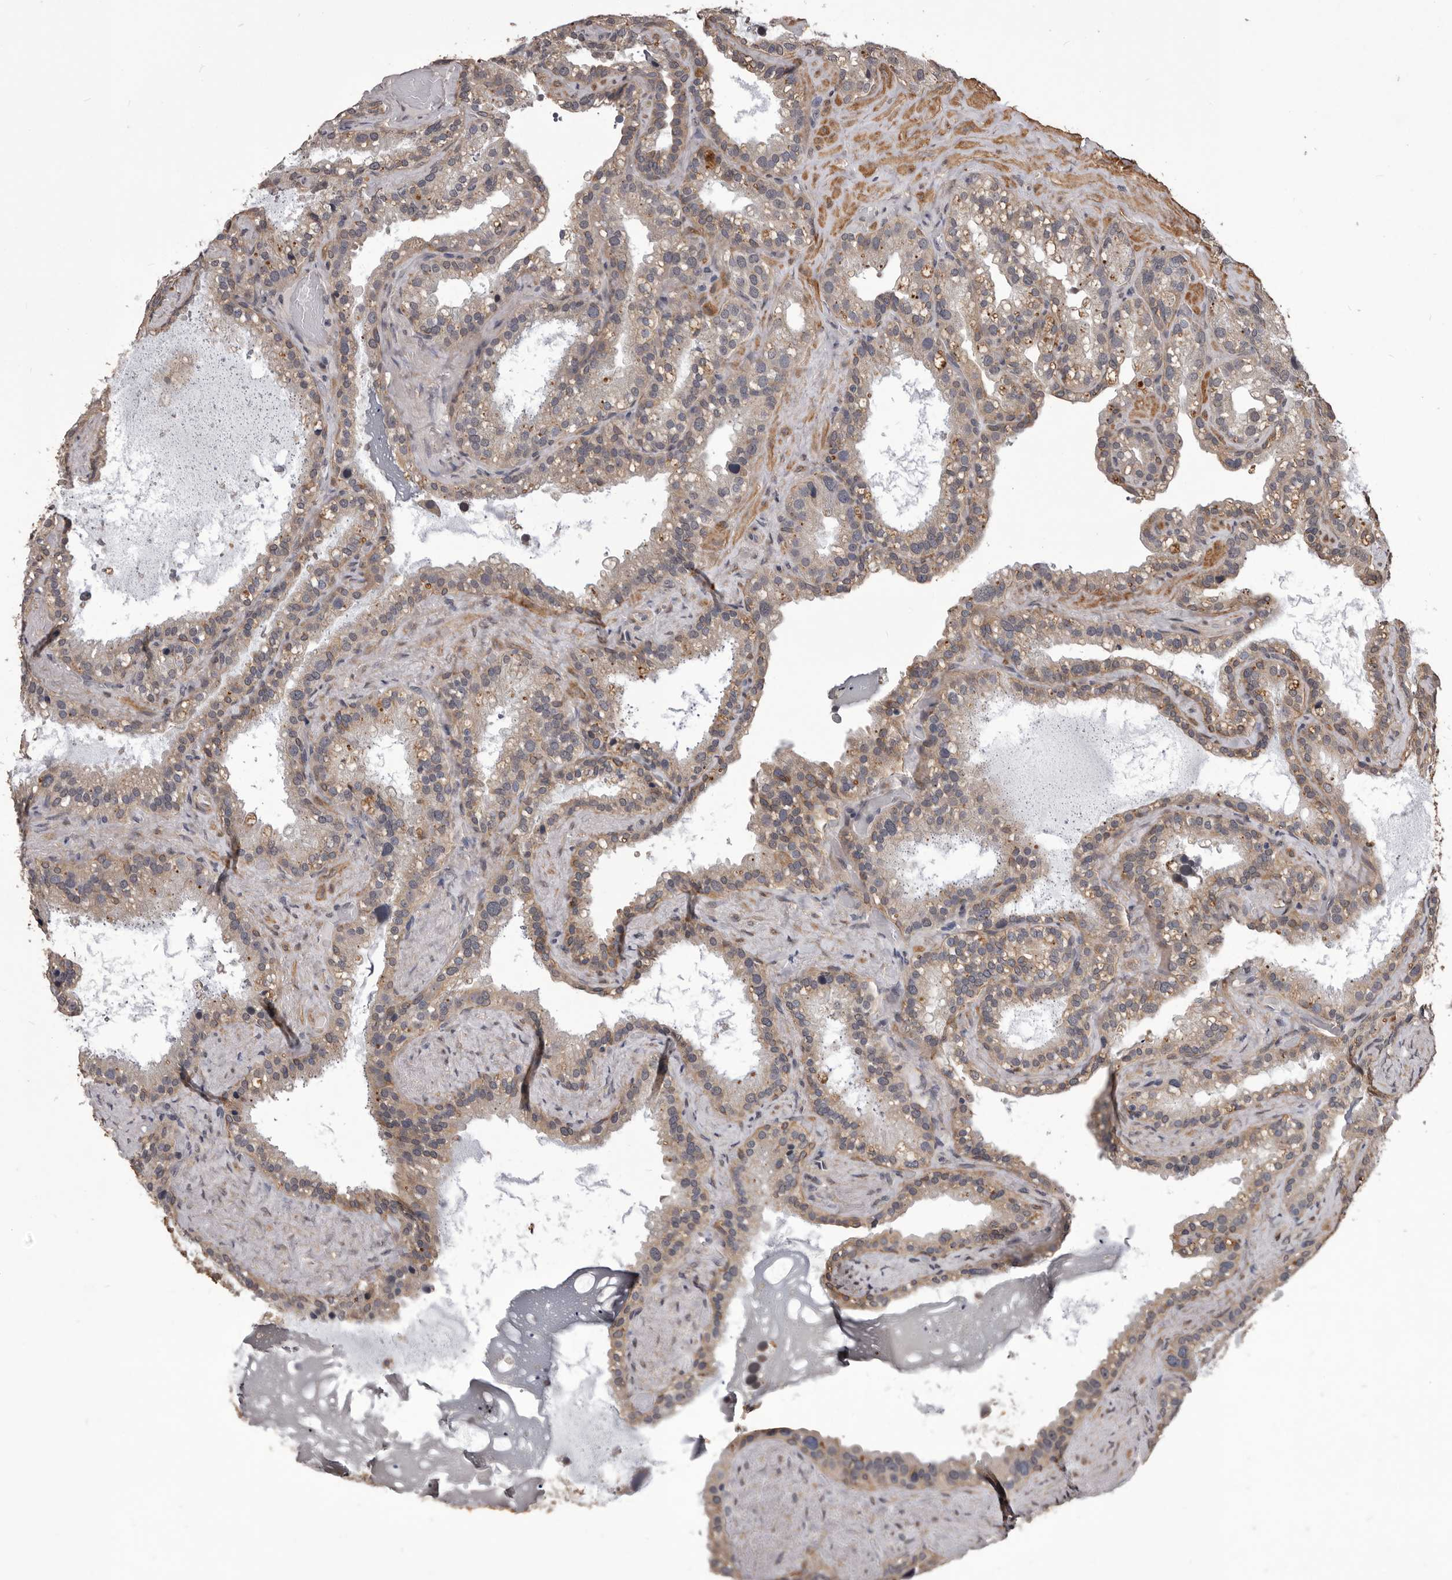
{"staining": {"intensity": "moderate", "quantity": "25%-75%", "location": "cytoplasmic/membranous"}, "tissue": "seminal vesicle", "cell_type": "Glandular cells", "image_type": "normal", "snomed": [{"axis": "morphology", "description": "Normal tissue, NOS"}, {"axis": "topography", "description": "Prostate"}, {"axis": "topography", "description": "Seminal veicle"}], "caption": "IHC image of normal seminal vesicle: human seminal vesicle stained using IHC shows medium levels of moderate protein expression localized specifically in the cytoplasmic/membranous of glandular cells, appearing as a cytoplasmic/membranous brown color.", "gene": "CELF3", "patient": {"sex": "male", "age": 68}}